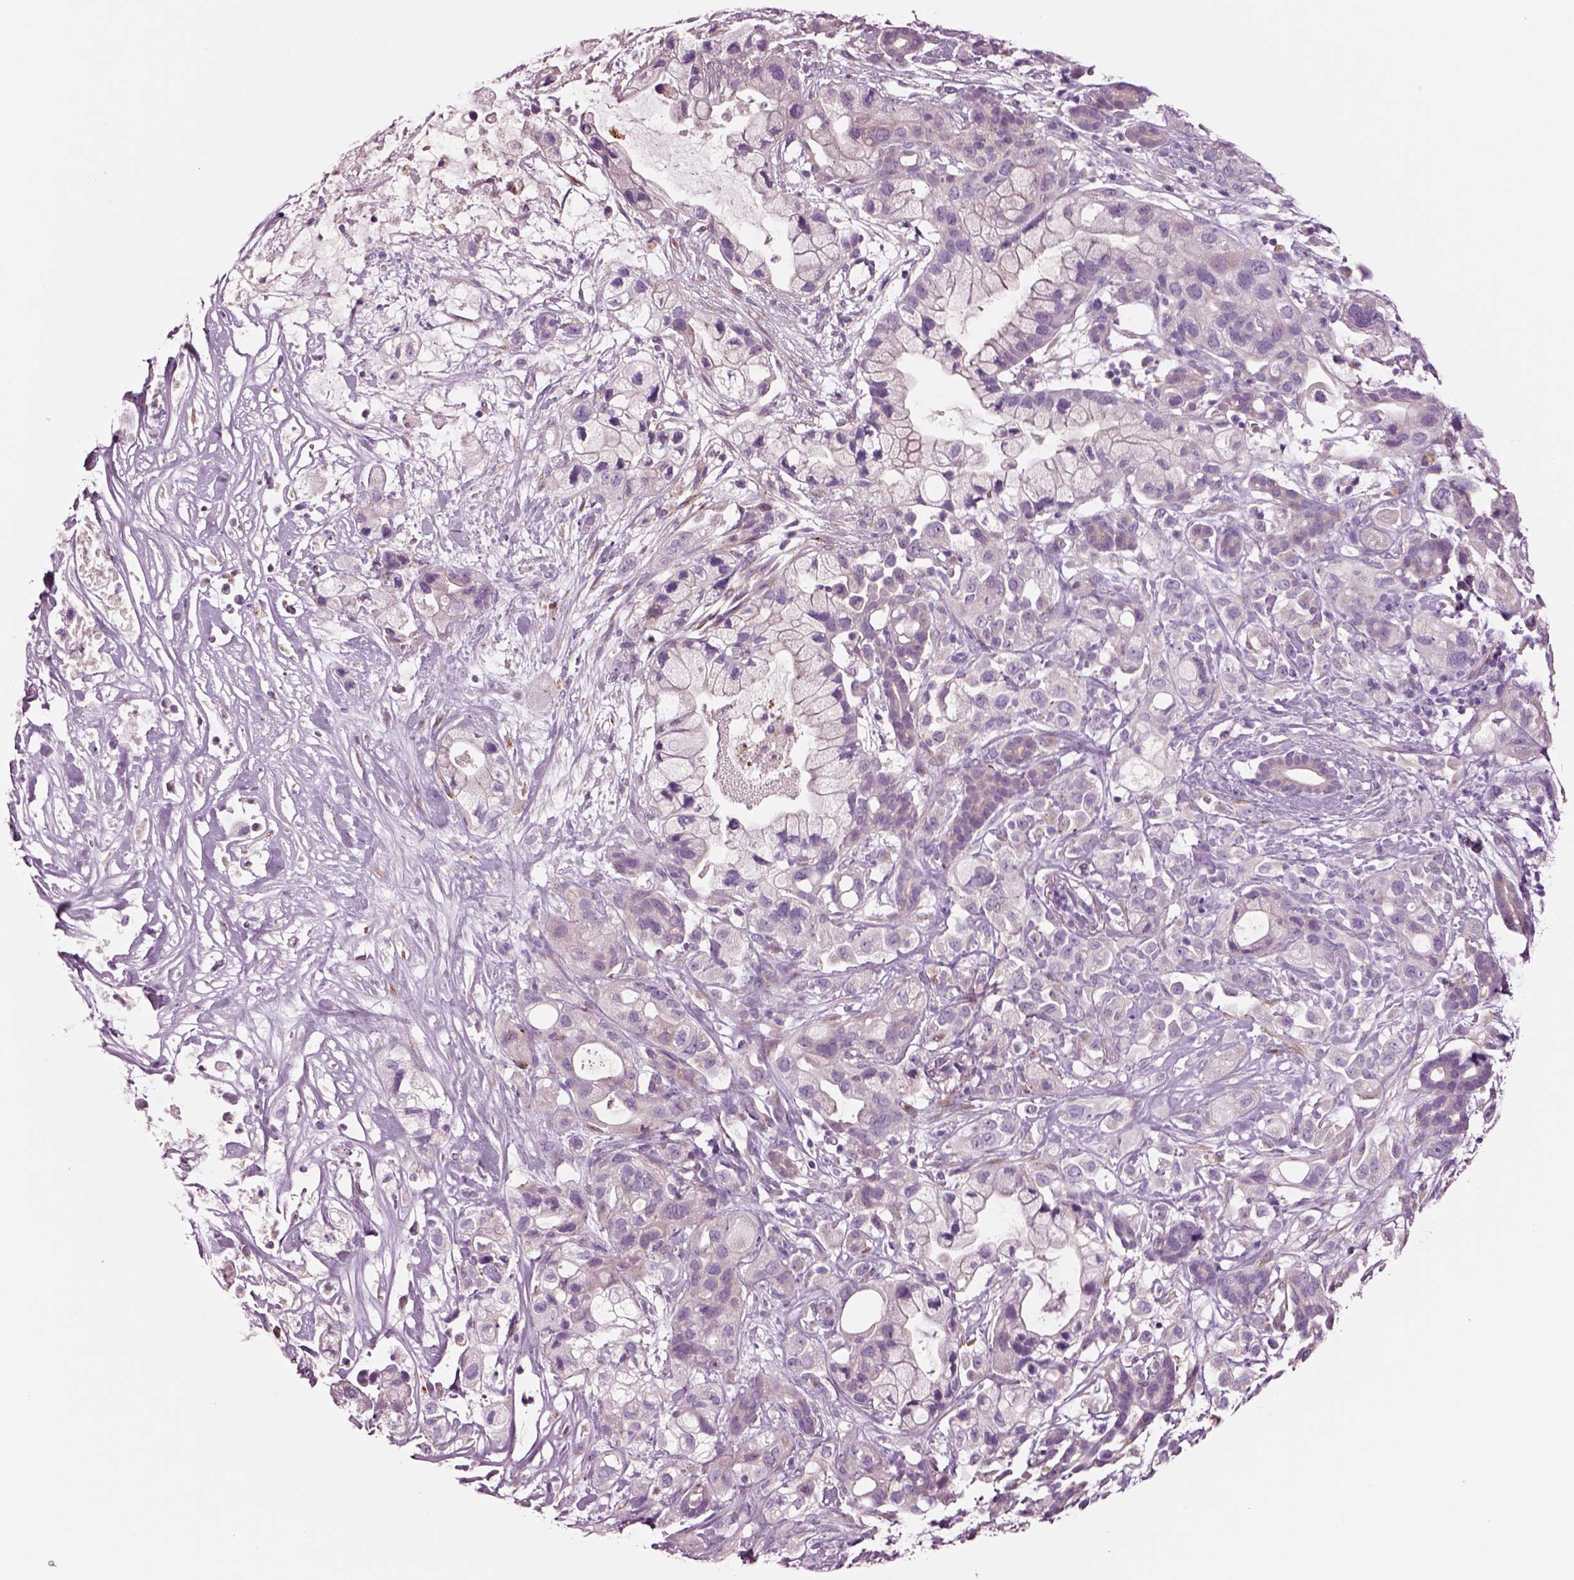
{"staining": {"intensity": "negative", "quantity": "none", "location": "none"}, "tissue": "pancreatic cancer", "cell_type": "Tumor cells", "image_type": "cancer", "snomed": [{"axis": "morphology", "description": "Adenocarcinoma, NOS"}, {"axis": "topography", "description": "Pancreas"}], "caption": "Tumor cells show no significant protein positivity in pancreatic cancer.", "gene": "PLPP7", "patient": {"sex": "male", "age": 44}}